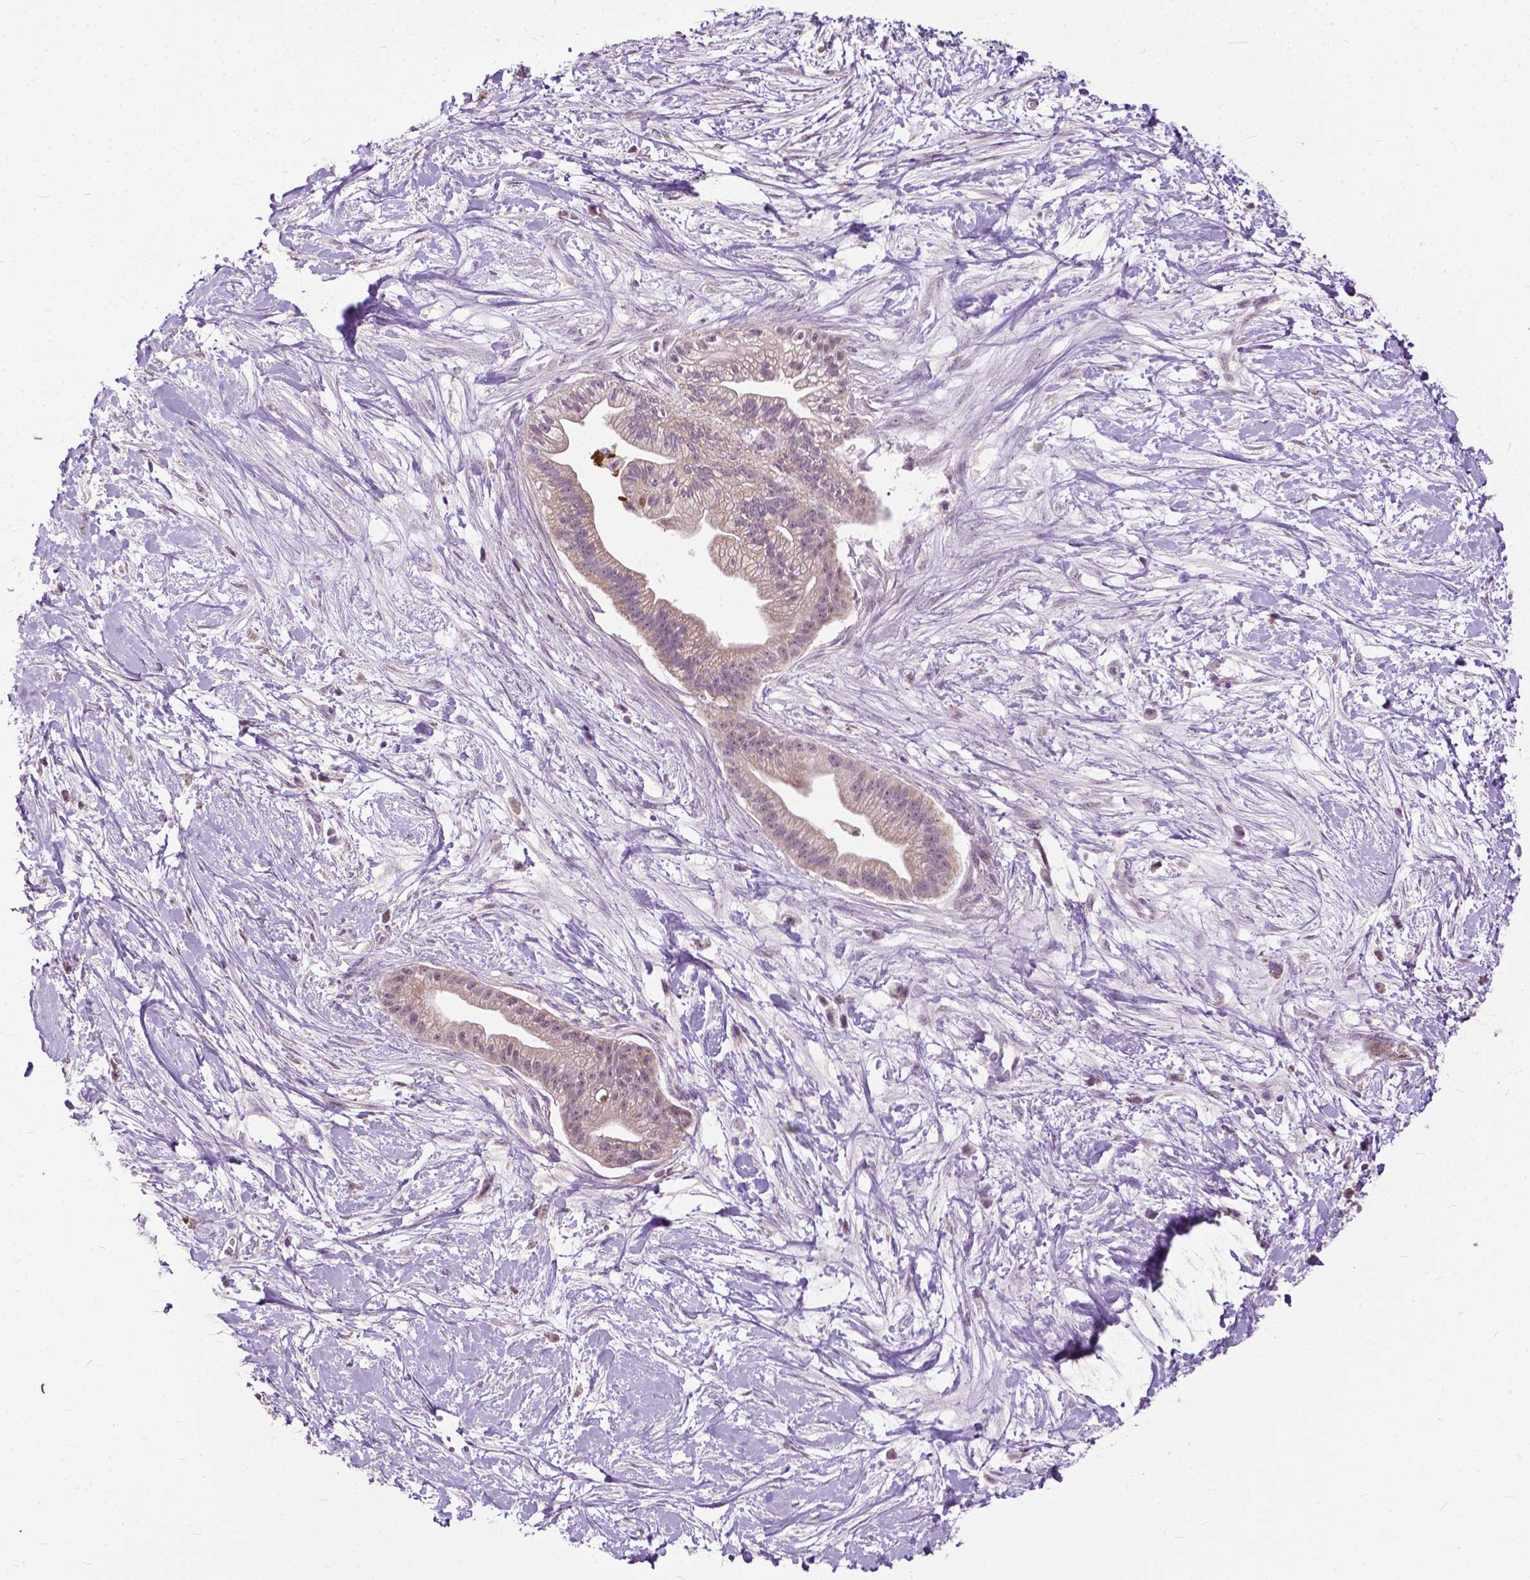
{"staining": {"intensity": "weak", "quantity": ">75%", "location": "cytoplasmic/membranous"}, "tissue": "pancreatic cancer", "cell_type": "Tumor cells", "image_type": "cancer", "snomed": [{"axis": "morphology", "description": "Normal tissue, NOS"}, {"axis": "morphology", "description": "Adenocarcinoma, NOS"}, {"axis": "topography", "description": "Lymph node"}, {"axis": "topography", "description": "Pancreas"}], "caption": "A brown stain highlights weak cytoplasmic/membranous staining of a protein in pancreatic cancer tumor cells.", "gene": "TTC9B", "patient": {"sex": "female", "age": 58}}